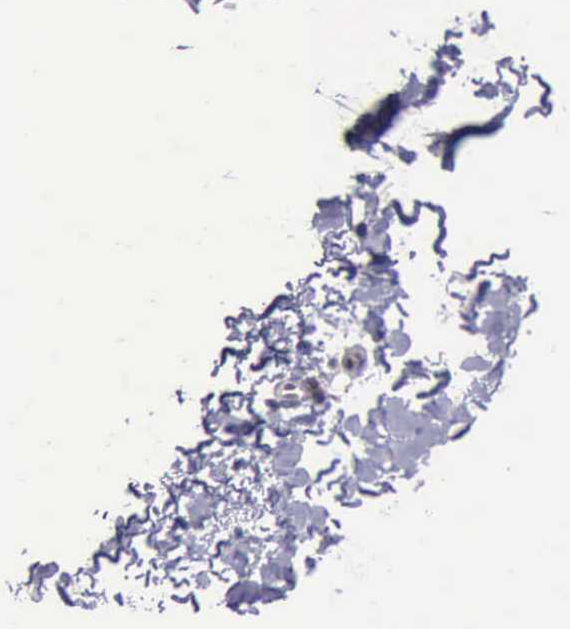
{"staining": {"intensity": "negative", "quantity": "none", "location": "none"}, "tissue": "skin", "cell_type": "Fibroblasts", "image_type": "normal", "snomed": [{"axis": "morphology", "description": "Normal tissue, NOS"}, {"axis": "topography", "description": "Skin"}], "caption": "Immunohistochemical staining of benign skin reveals no significant expression in fibroblasts.", "gene": "DNAJB7", "patient": {"sex": "female", "age": 4}}